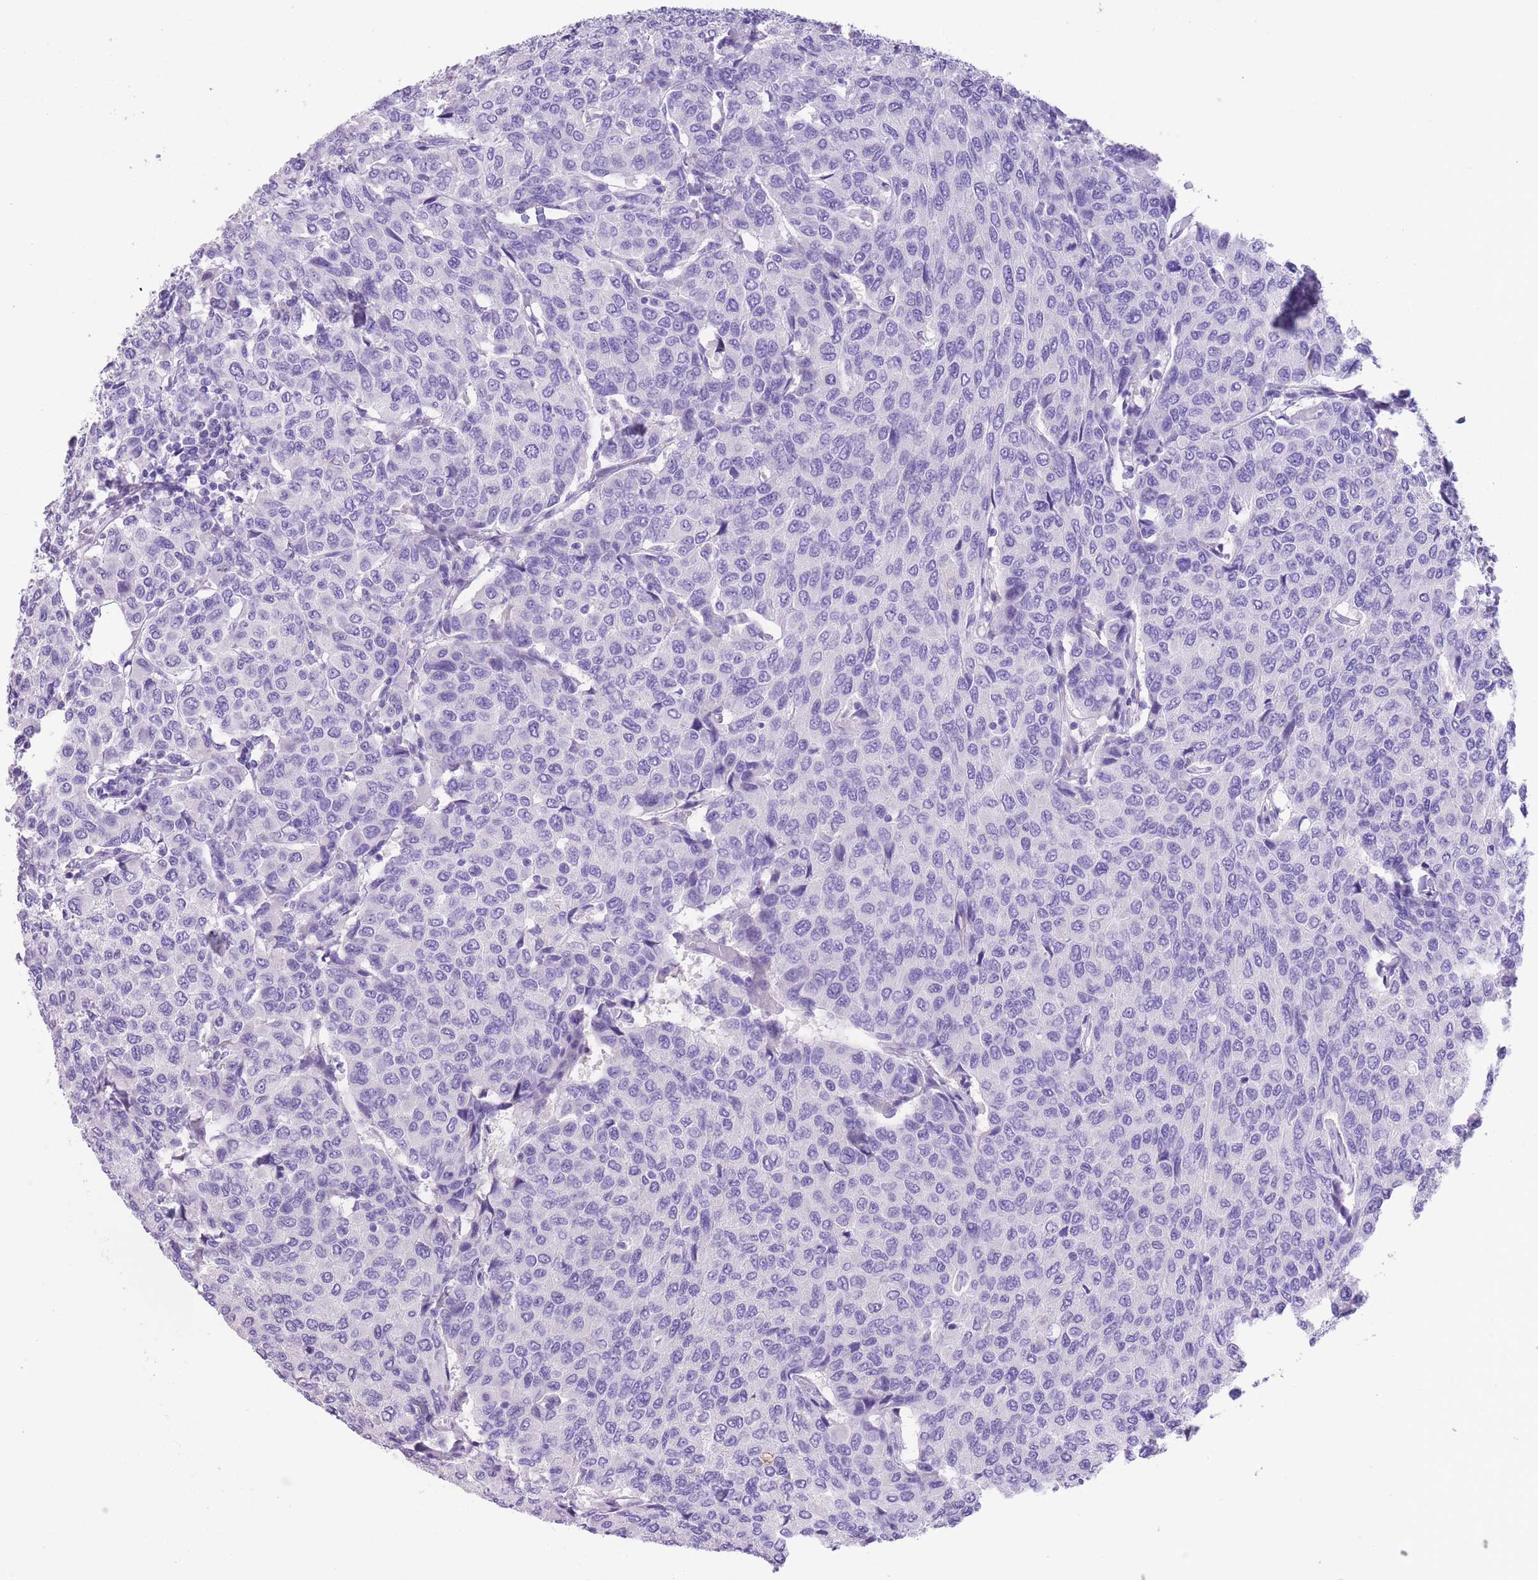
{"staining": {"intensity": "negative", "quantity": "none", "location": "none"}, "tissue": "breast cancer", "cell_type": "Tumor cells", "image_type": "cancer", "snomed": [{"axis": "morphology", "description": "Duct carcinoma"}, {"axis": "topography", "description": "Breast"}], "caption": "High power microscopy histopathology image of an IHC micrograph of infiltrating ductal carcinoma (breast), revealing no significant positivity in tumor cells.", "gene": "RAI2", "patient": {"sex": "female", "age": 55}}